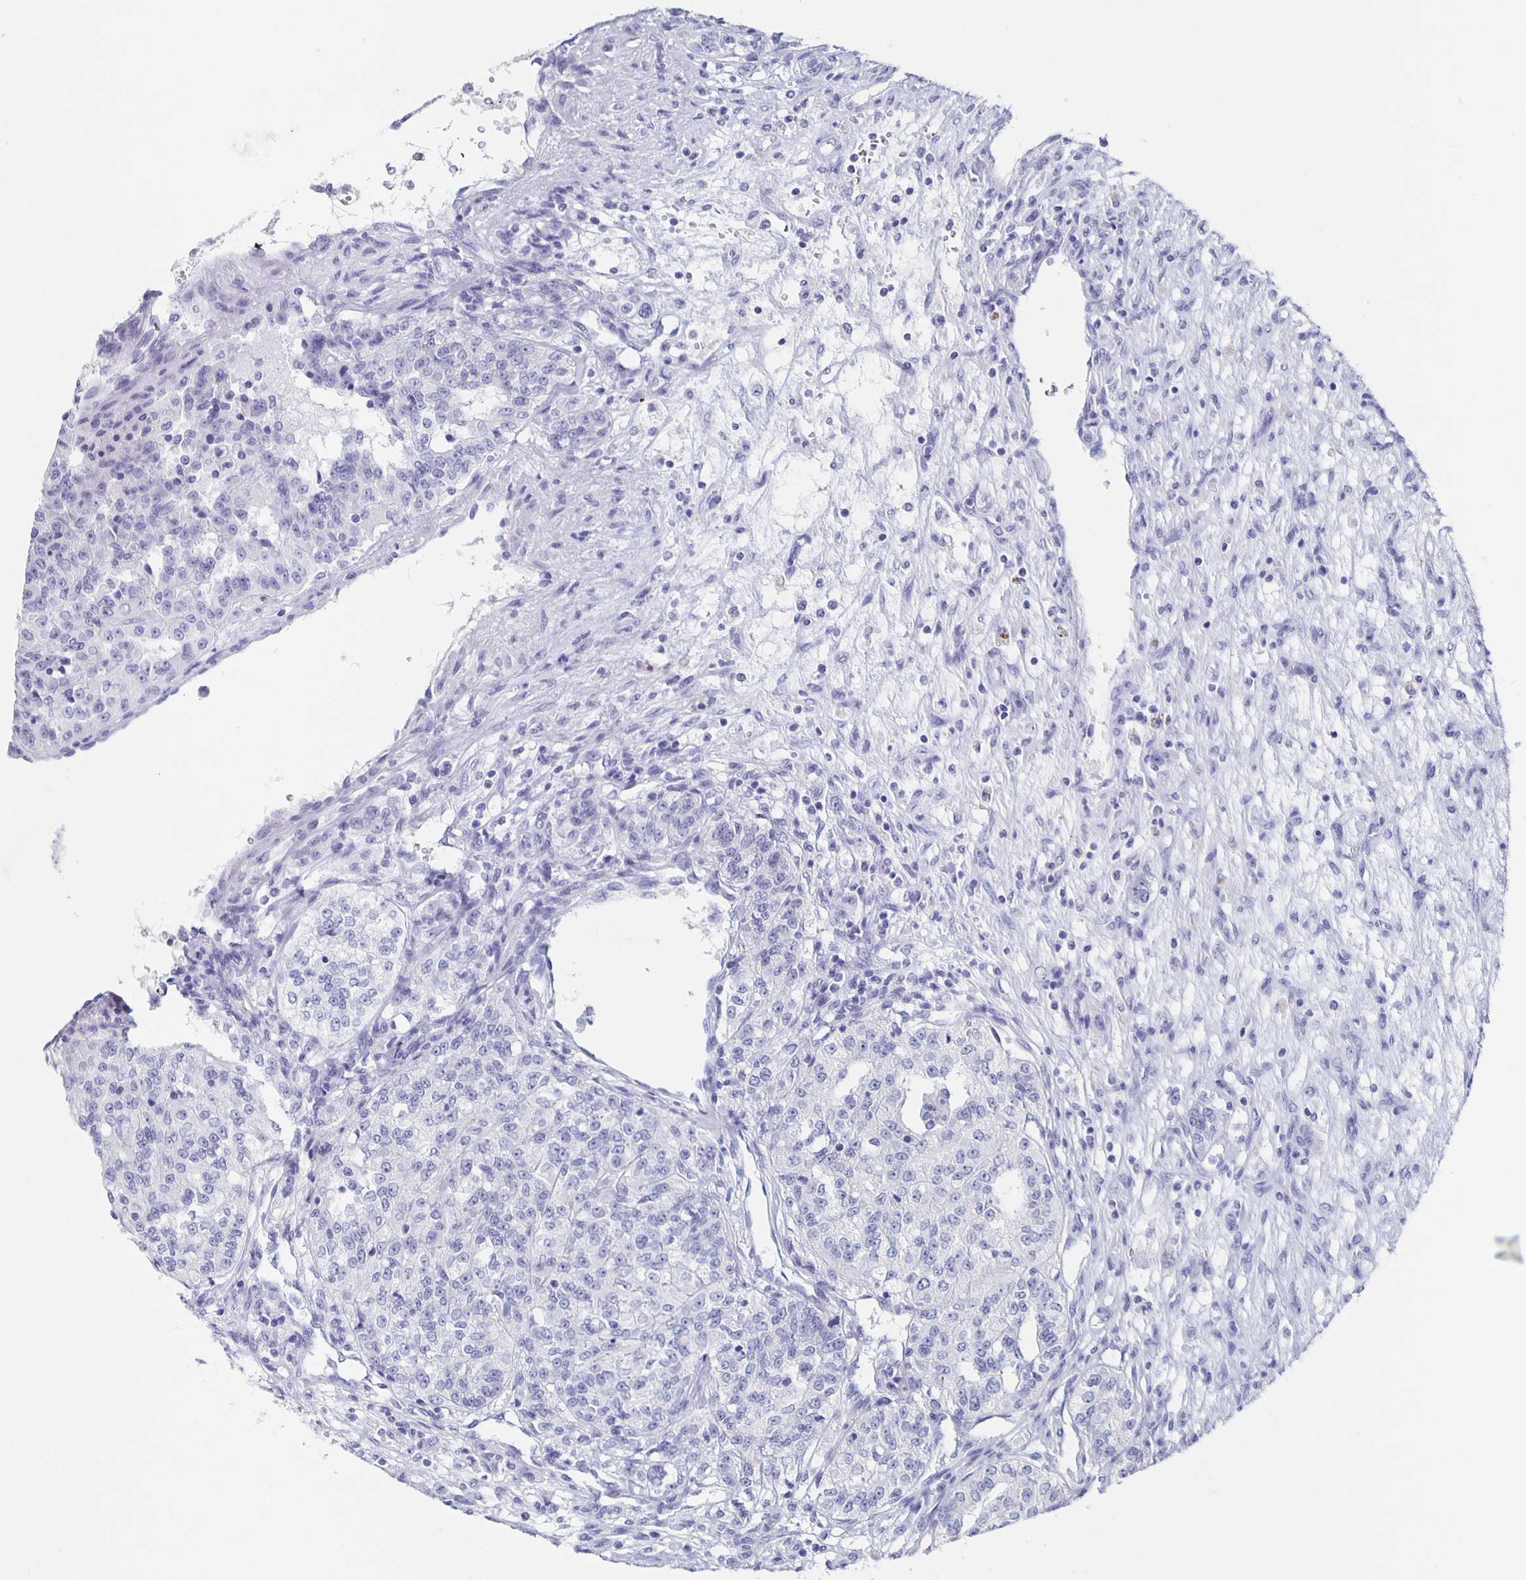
{"staining": {"intensity": "negative", "quantity": "none", "location": "none"}, "tissue": "renal cancer", "cell_type": "Tumor cells", "image_type": "cancer", "snomed": [{"axis": "morphology", "description": "Adenocarcinoma, NOS"}, {"axis": "topography", "description": "Kidney"}], "caption": "Immunohistochemical staining of renal cancer (adenocarcinoma) reveals no significant expression in tumor cells.", "gene": "SLC34A2", "patient": {"sex": "female", "age": 63}}